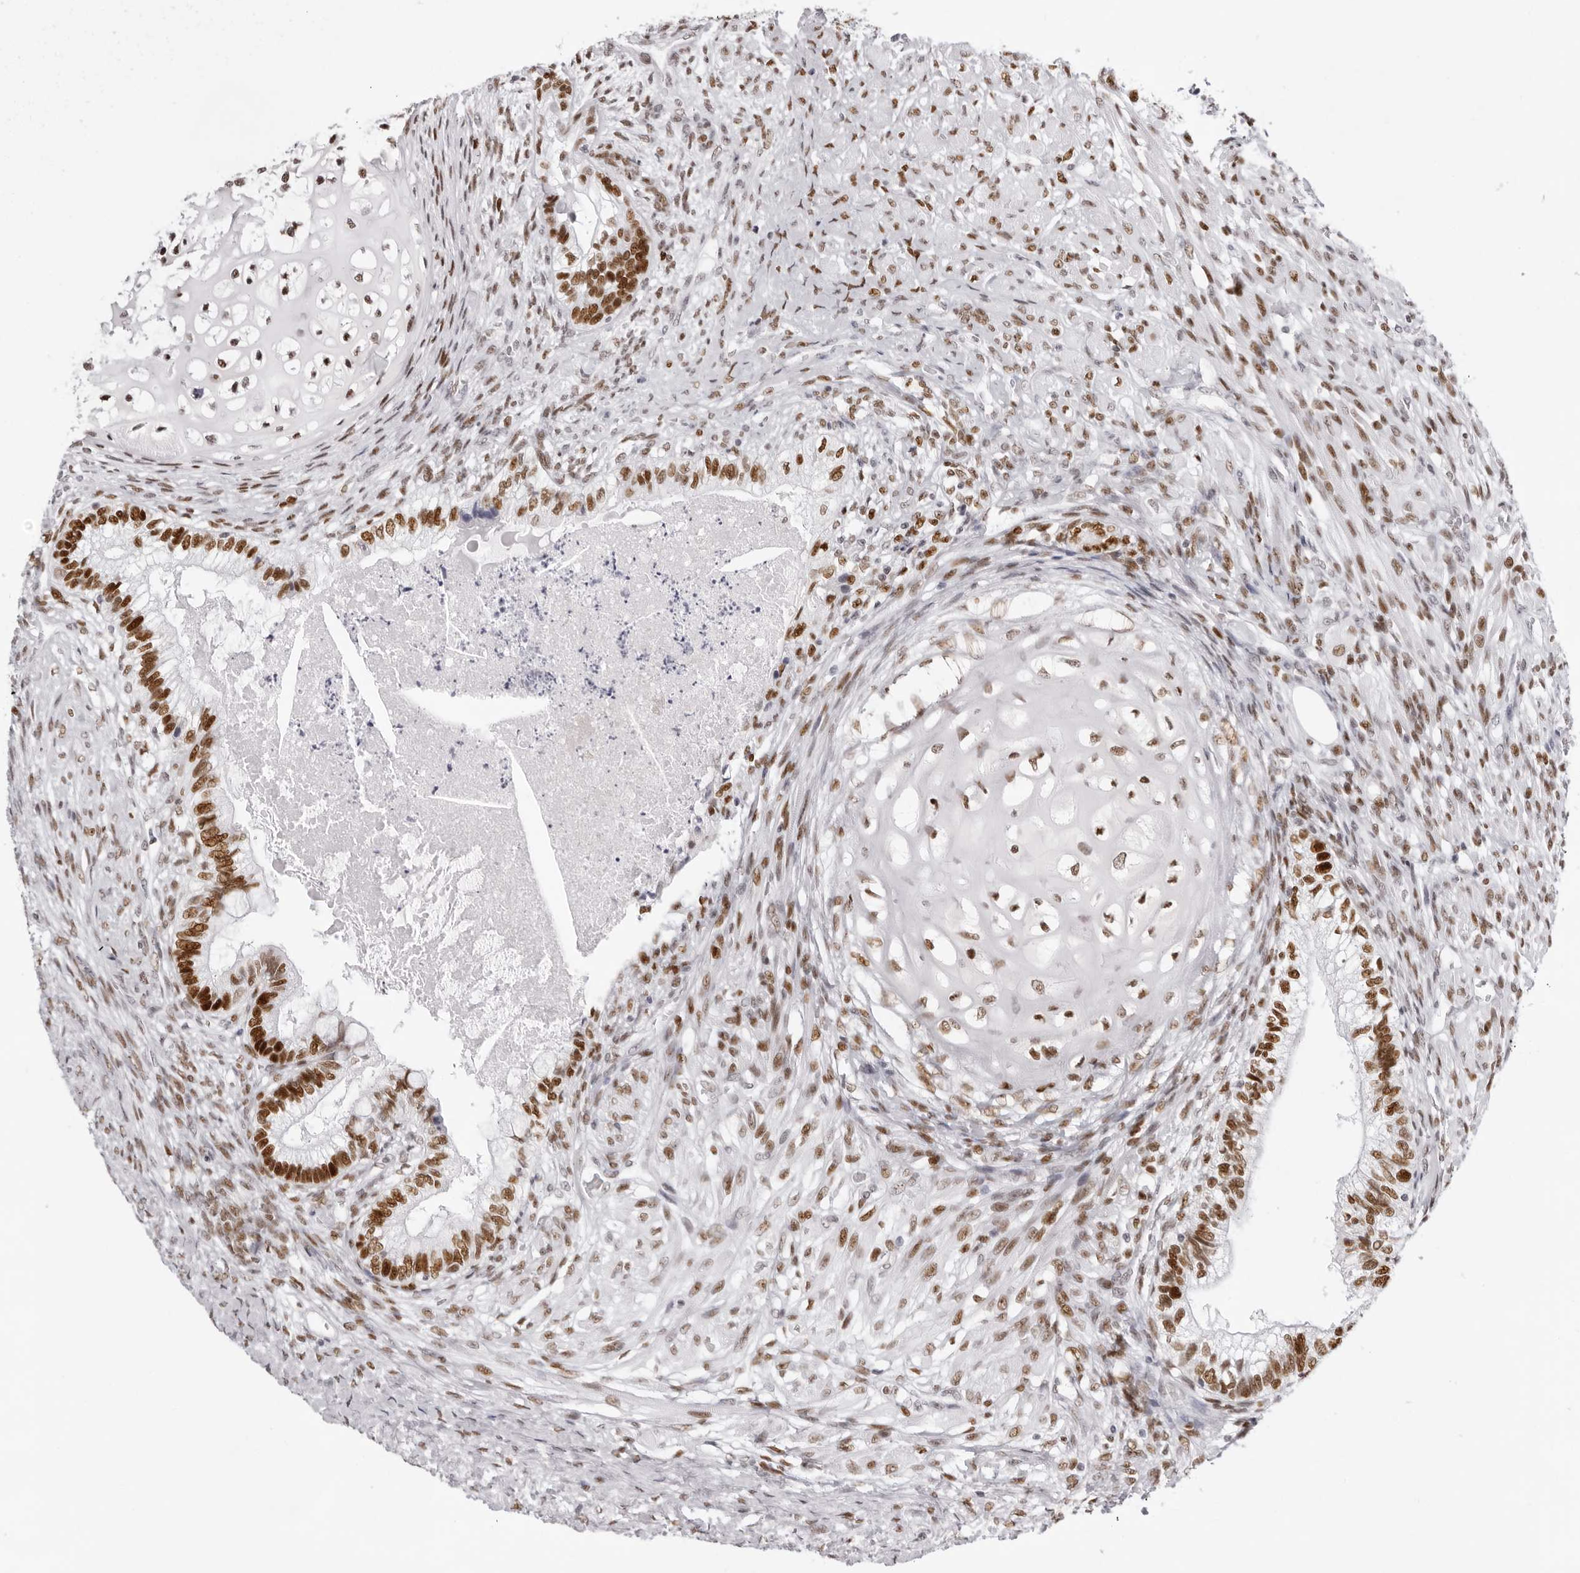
{"staining": {"intensity": "strong", "quantity": ">75%", "location": "nuclear"}, "tissue": "testis cancer", "cell_type": "Tumor cells", "image_type": "cancer", "snomed": [{"axis": "morphology", "description": "Seminoma, NOS"}, {"axis": "morphology", "description": "Carcinoma, Embryonal, NOS"}, {"axis": "topography", "description": "Testis"}], "caption": "Approximately >75% of tumor cells in human testis cancer show strong nuclear protein positivity as visualized by brown immunohistochemical staining.", "gene": "IRF2BP2", "patient": {"sex": "male", "age": 28}}